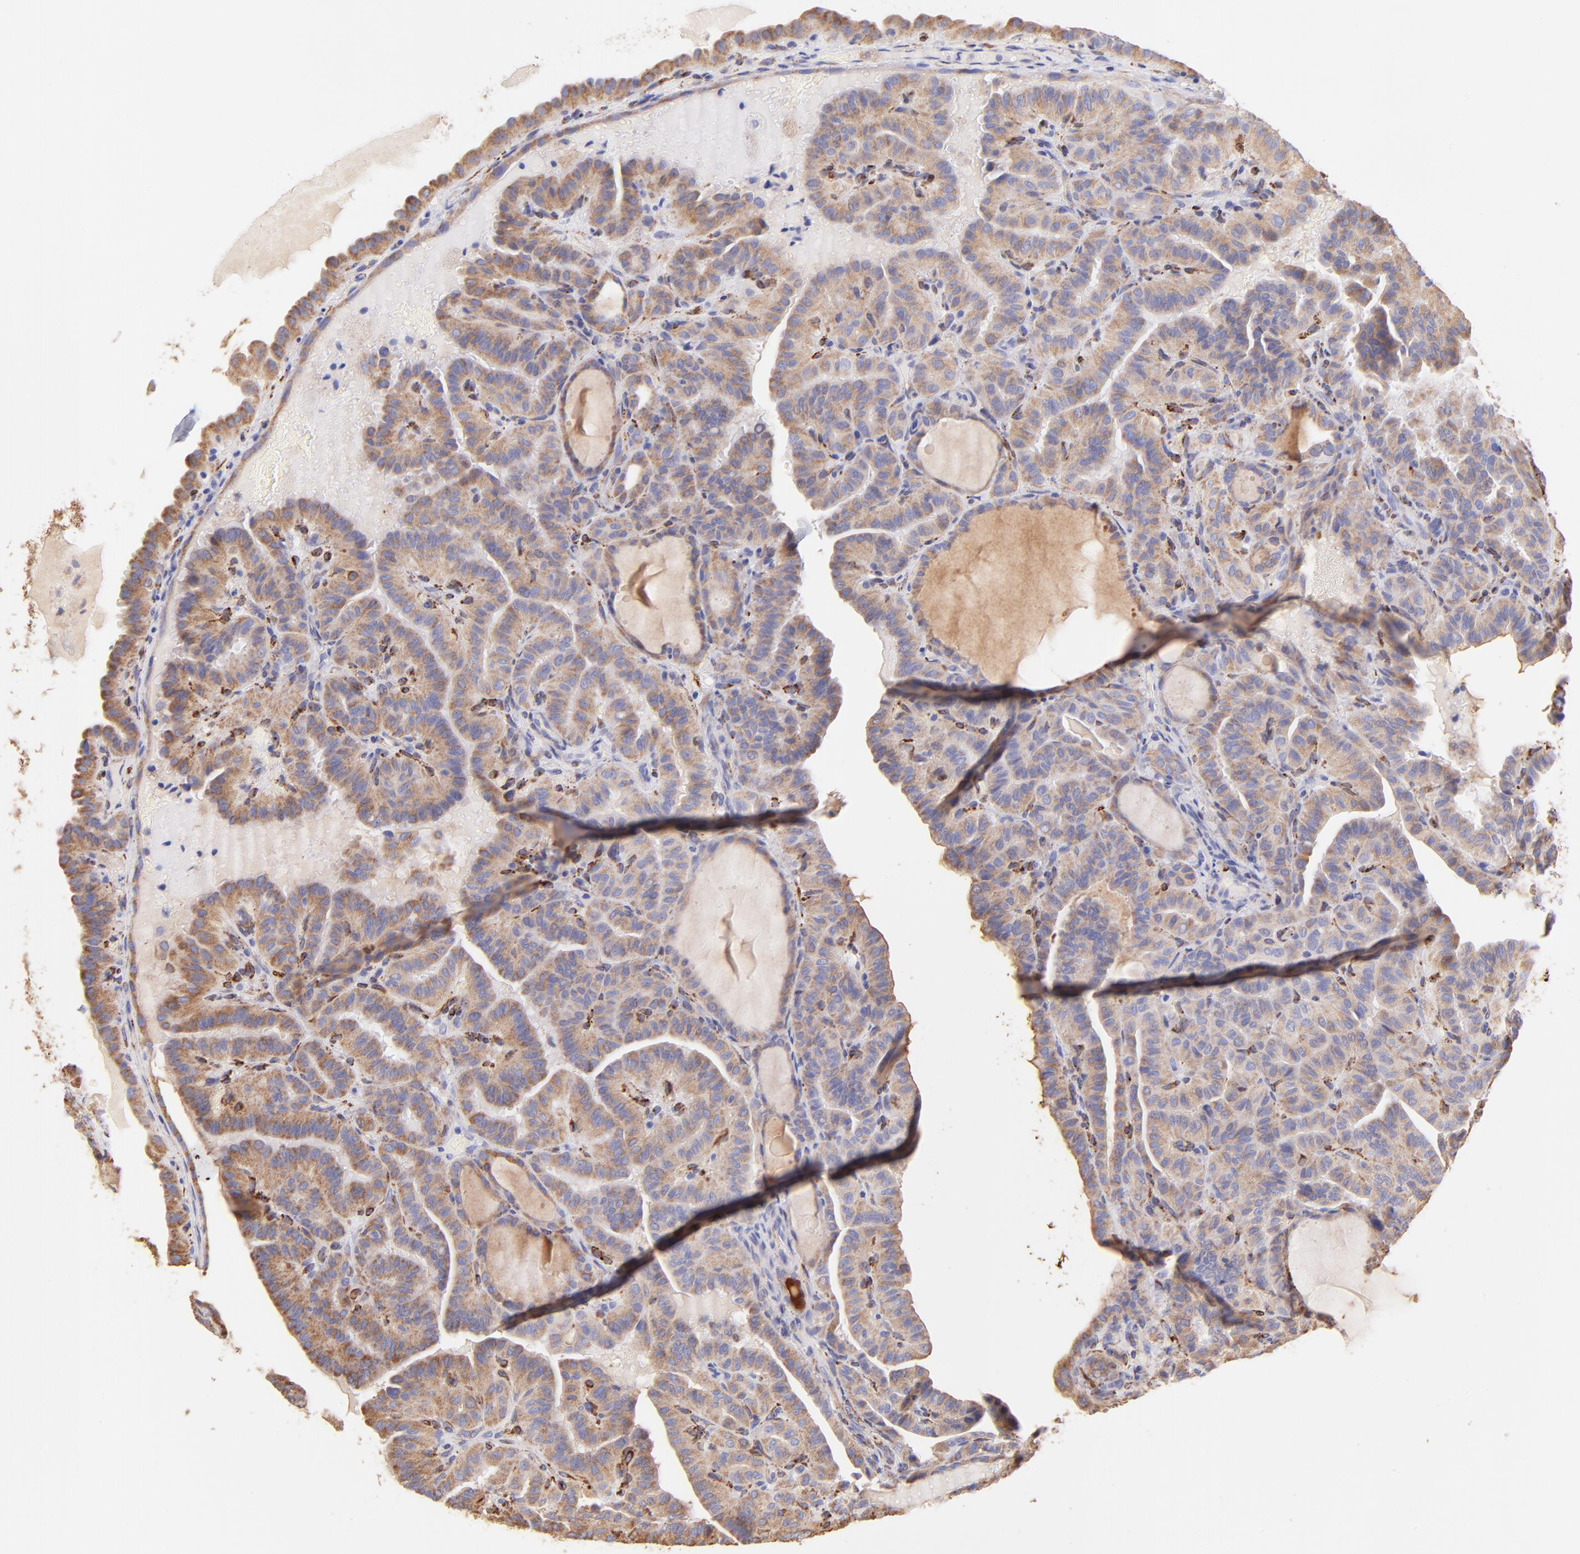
{"staining": {"intensity": "weak", "quantity": ">75%", "location": "cytoplasmic/membranous"}, "tissue": "thyroid cancer", "cell_type": "Tumor cells", "image_type": "cancer", "snomed": [{"axis": "morphology", "description": "Papillary adenocarcinoma, NOS"}, {"axis": "topography", "description": "Thyroid gland"}], "caption": "The image reveals immunohistochemical staining of thyroid cancer. There is weak cytoplasmic/membranous staining is identified in about >75% of tumor cells.", "gene": "SPARC", "patient": {"sex": "male", "age": 77}}